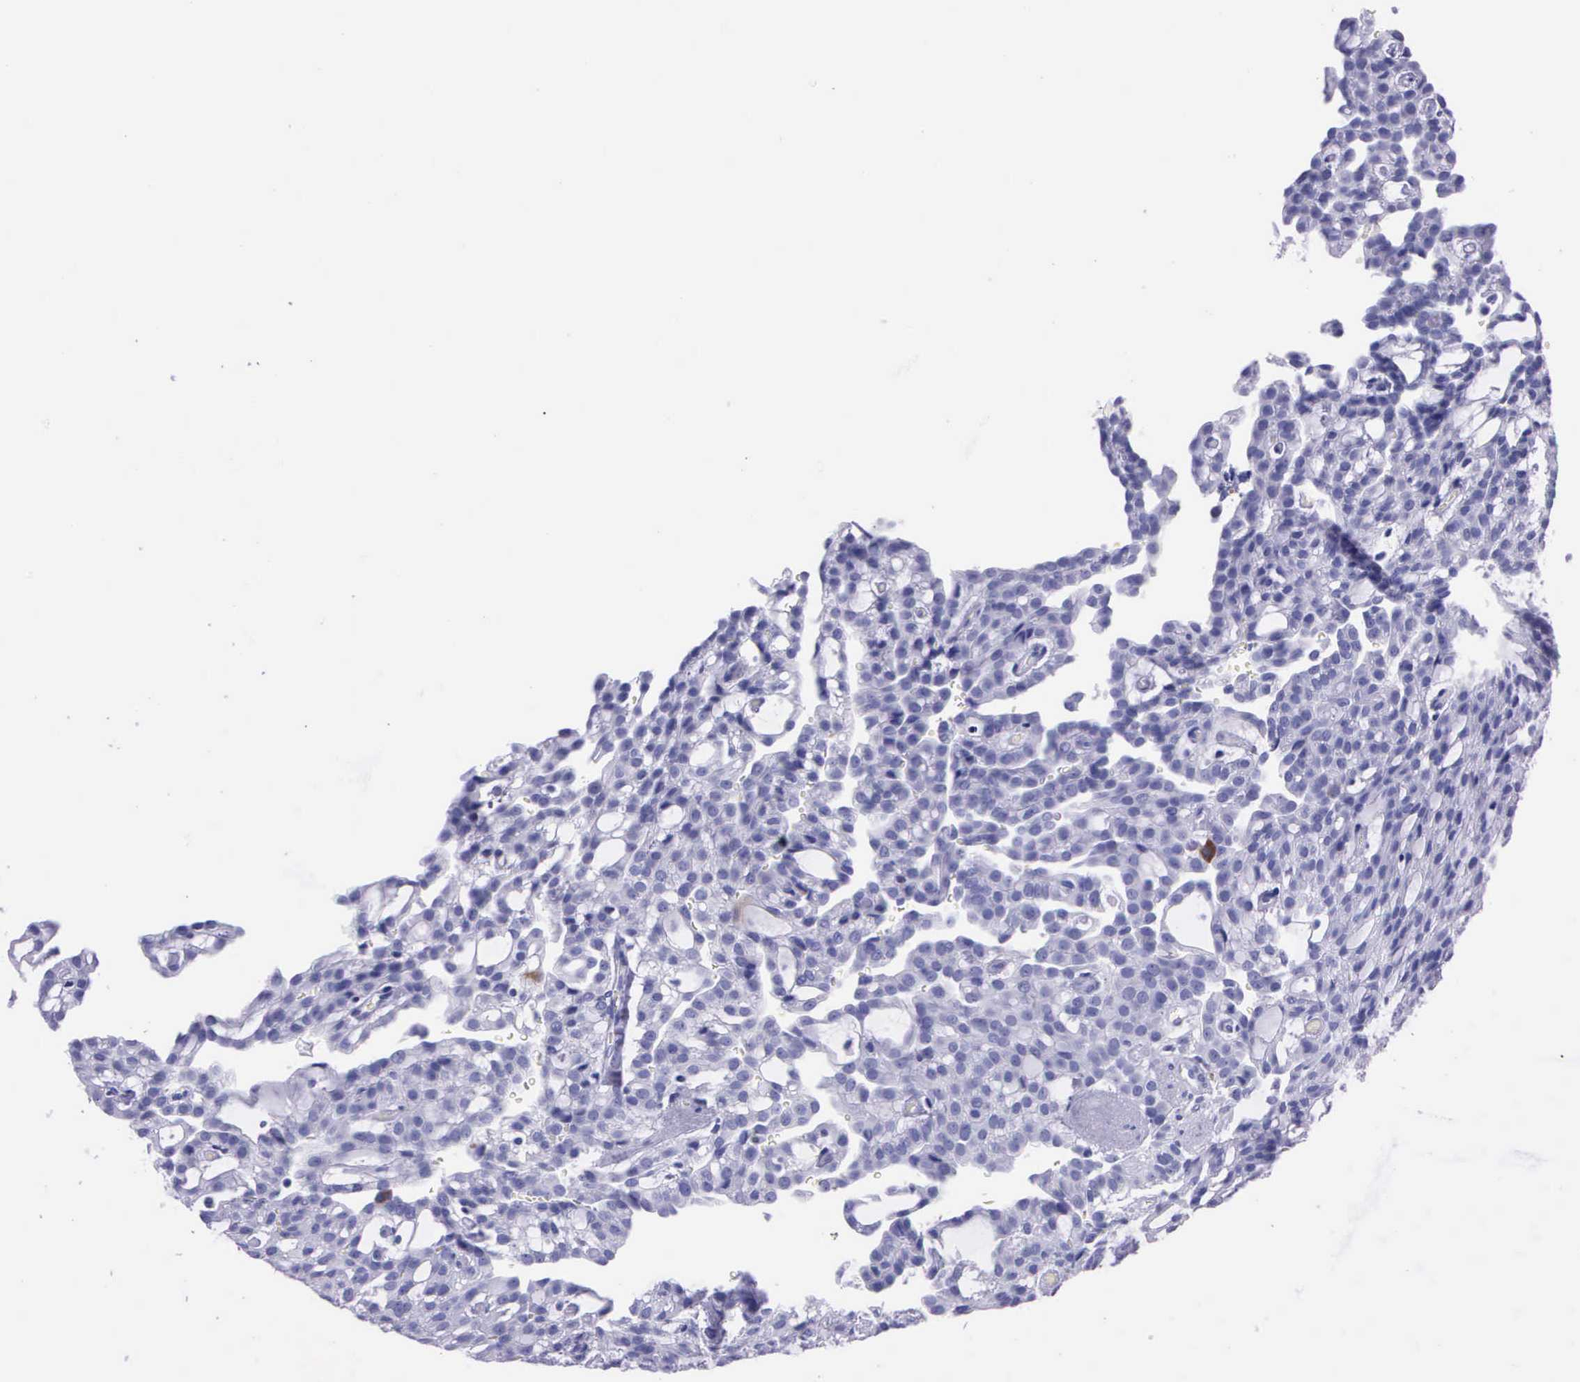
{"staining": {"intensity": "weak", "quantity": "<25%", "location": "cytoplasmic/membranous"}, "tissue": "renal cancer", "cell_type": "Tumor cells", "image_type": "cancer", "snomed": [{"axis": "morphology", "description": "Adenocarcinoma, NOS"}, {"axis": "topography", "description": "Kidney"}], "caption": "Human renal cancer stained for a protein using immunohistochemistry displays no expression in tumor cells.", "gene": "CCNB1", "patient": {"sex": "male", "age": 63}}